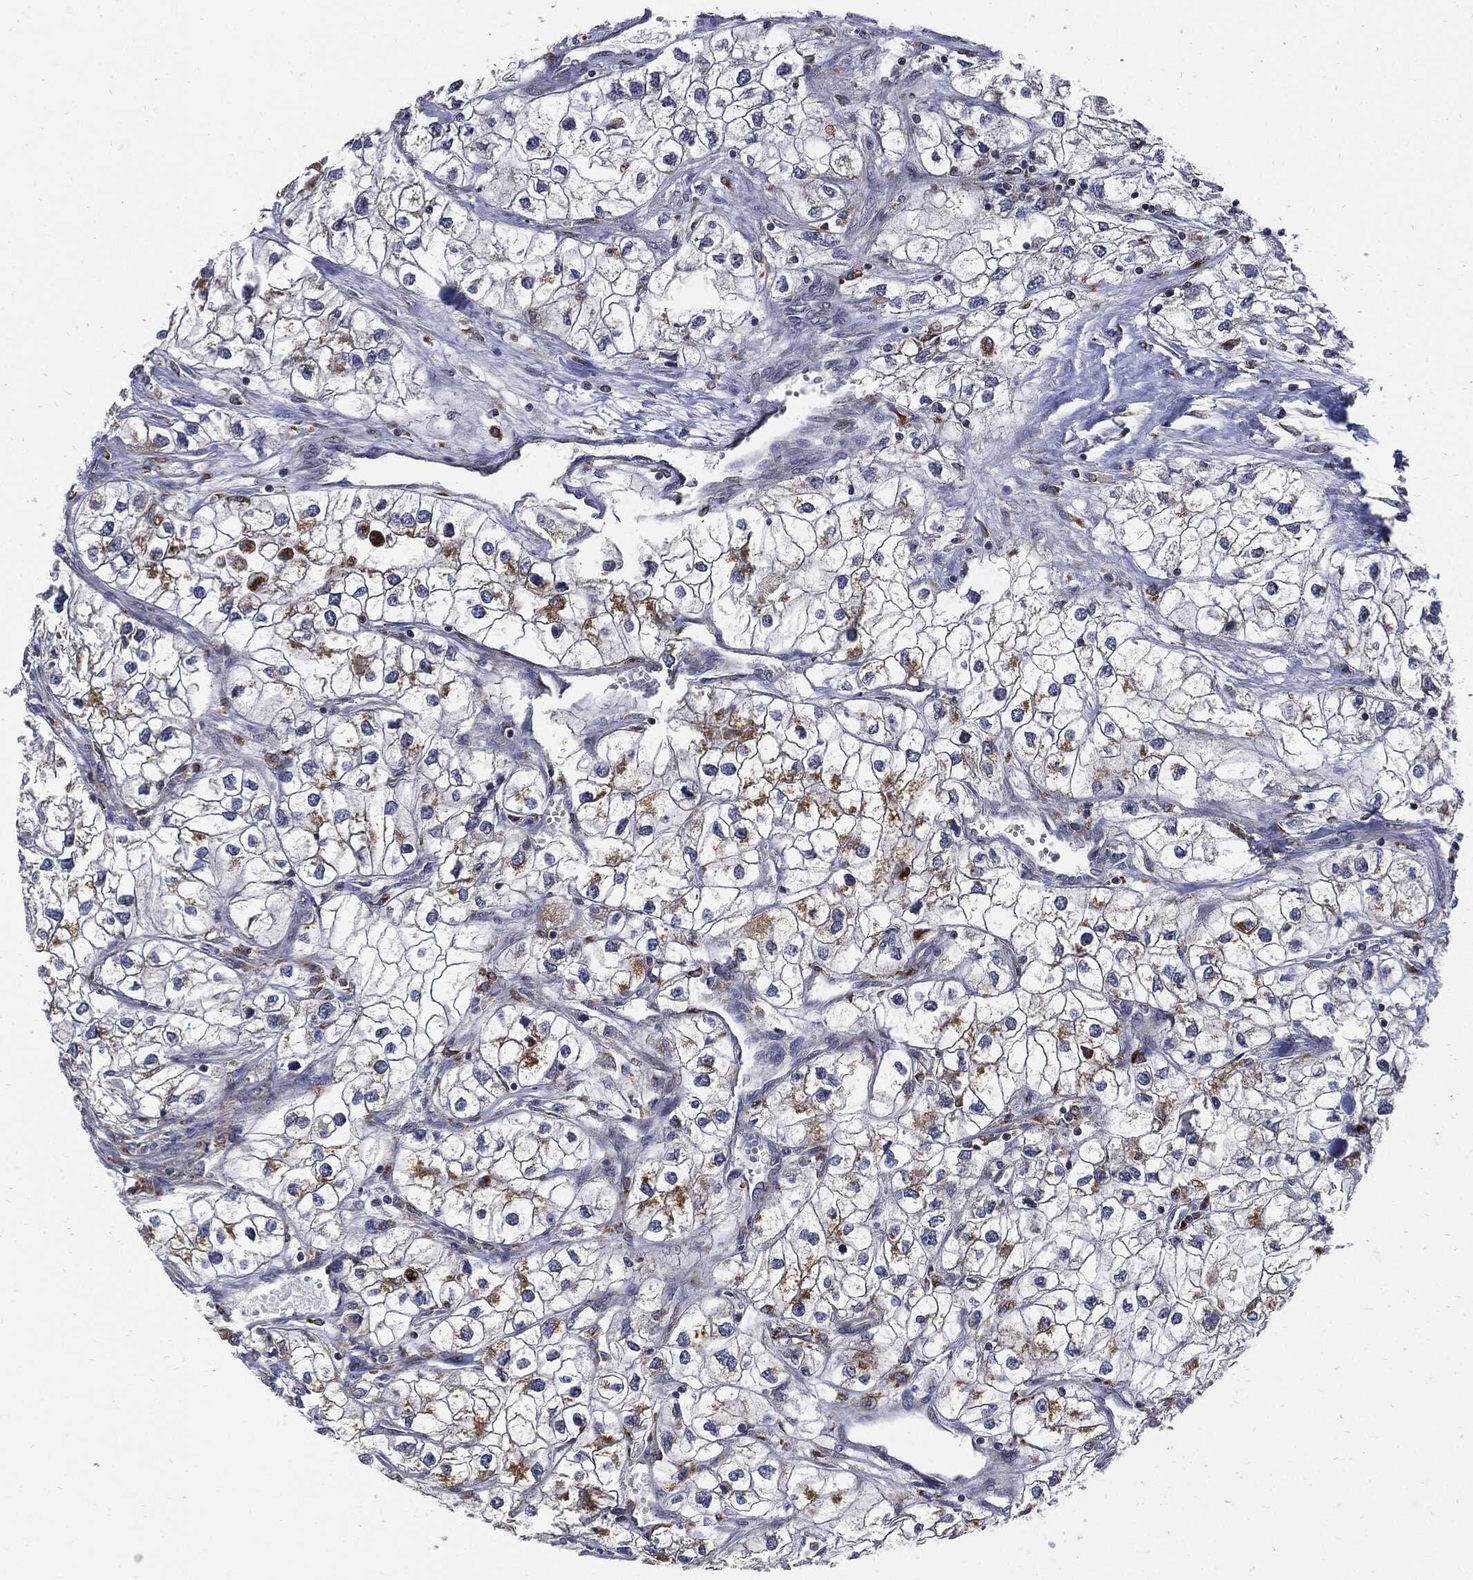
{"staining": {"intensity": "moderate", "quantity": "<25%", "location": "cytoplasmic/membranous"}, "tissue": "renal cancer", "cell_type": "Tumor cells", "image_type": "cancer", "snomed": [{"axis": "morphology", "description": "Adenocarcinoma, NOS"}, {"axis": "topography", "description": "Kidney"}], "caption": "This micrograph displays renal adenocarcinoma stained with immunohistochemistry (IHC) to label a protein in brown. The cytoplasmic/membranous of tumor cells show moderate positivity for the protein. Nuclei are counter-stained blue.", "gene": "SLC31A2", "patient": {"sex": "male", "age": 59}}